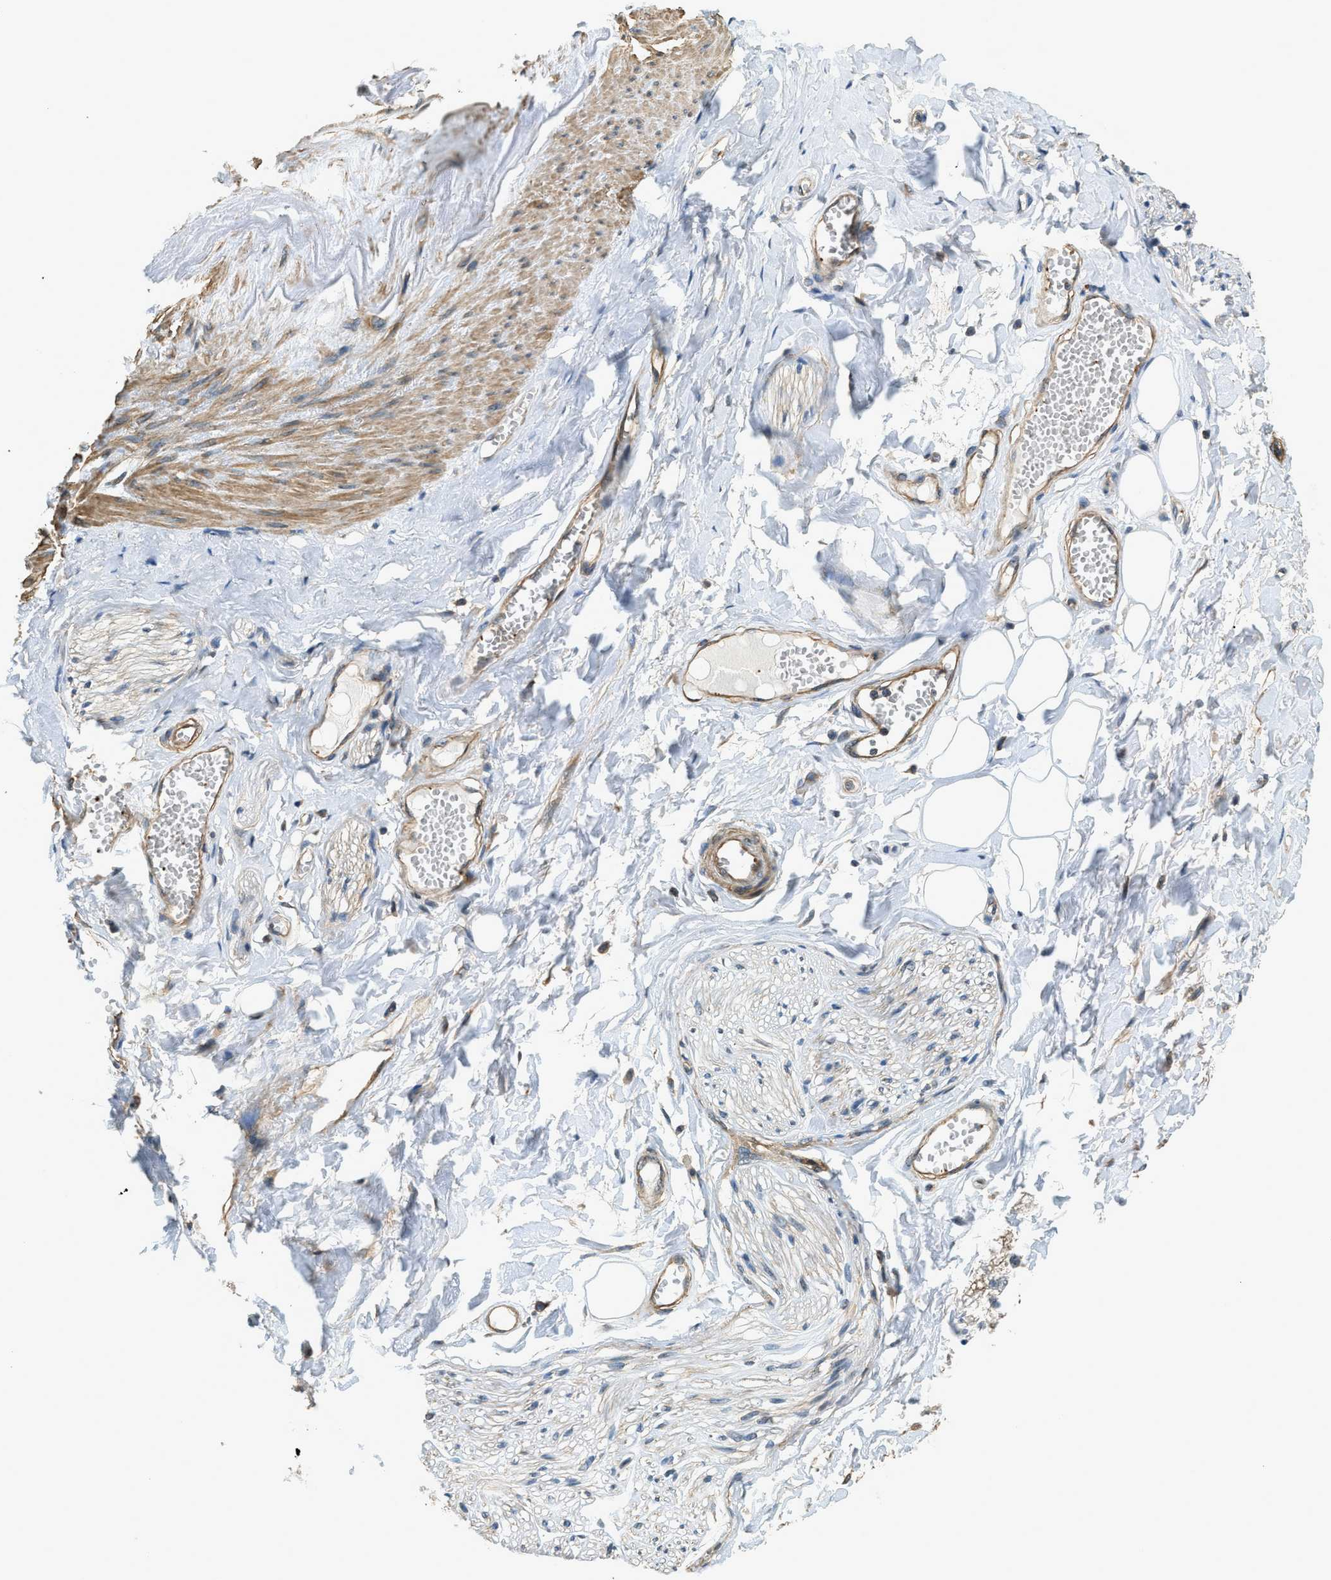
{"staining": {"intensity": "moderate", "quantity": ">75%", "location": "cytoplasmic/membranous"}, "tissue": "adipose tissue", "cell_type": "Adipocytes", "image_type": "normal", "snomed": [{"axis": "morphology", "description": "Normal tissue, NOS"}, {"axis": "morphology", "description": "Inflammation, NOS"}, {"axis": "topography", "description": "Salivary gland"}, {"axis": "topography", "description": "Peripheral nerve tissue"}], "caption": "Adipocytes display medium levels of moderate cytoplasmic/membranous staining in approximately >75% of cells in unremarkable human adipose tissue. Nuclei are stained in blue.", "gene": "CGN", "patient": {"sex": "female", "age": 75}}